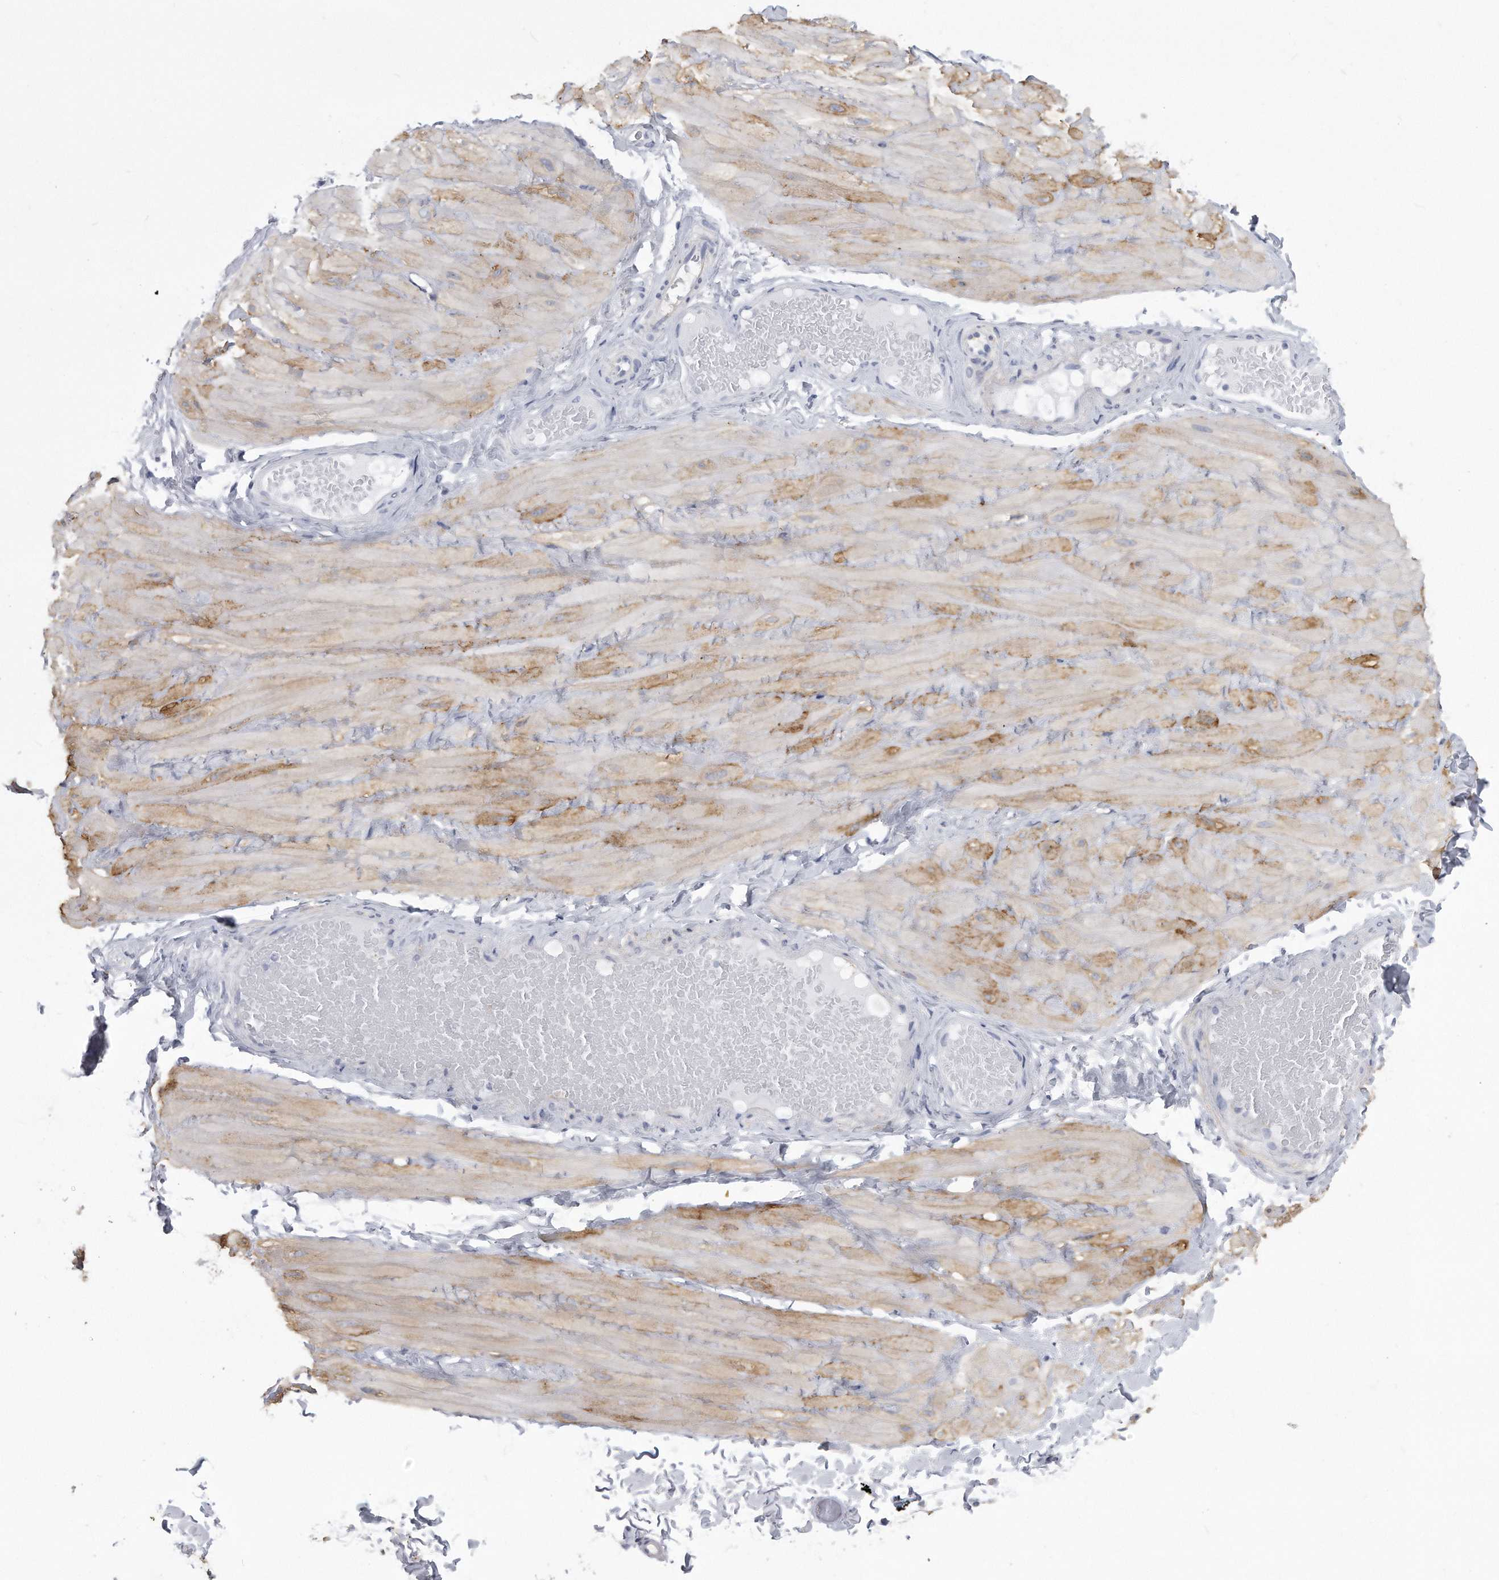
{"staining": {"intensity": "negative", "quantity": "none", "location": "none"}, "tissue": "adipose tissue", "cell_type": "Adipocytes", "image_type": "normal", "snomed": [{"axis": "morphology", "description": "Normal tissue, NOS"}, {"axis": "topography", "description": "Adipose tissue"}, {"axis": "topography", "description": "Vascular tissue"}, {"axis": "topography", "description": "Peripheral nerve tissue"}], "caption": "This is an immunohistochemistry (IHC) micrograph of unremarkable adipose tissue. There is no positivity in adipocytes.", "gene": "PYGB", "patient": {"sex": "male", "age": 25}}